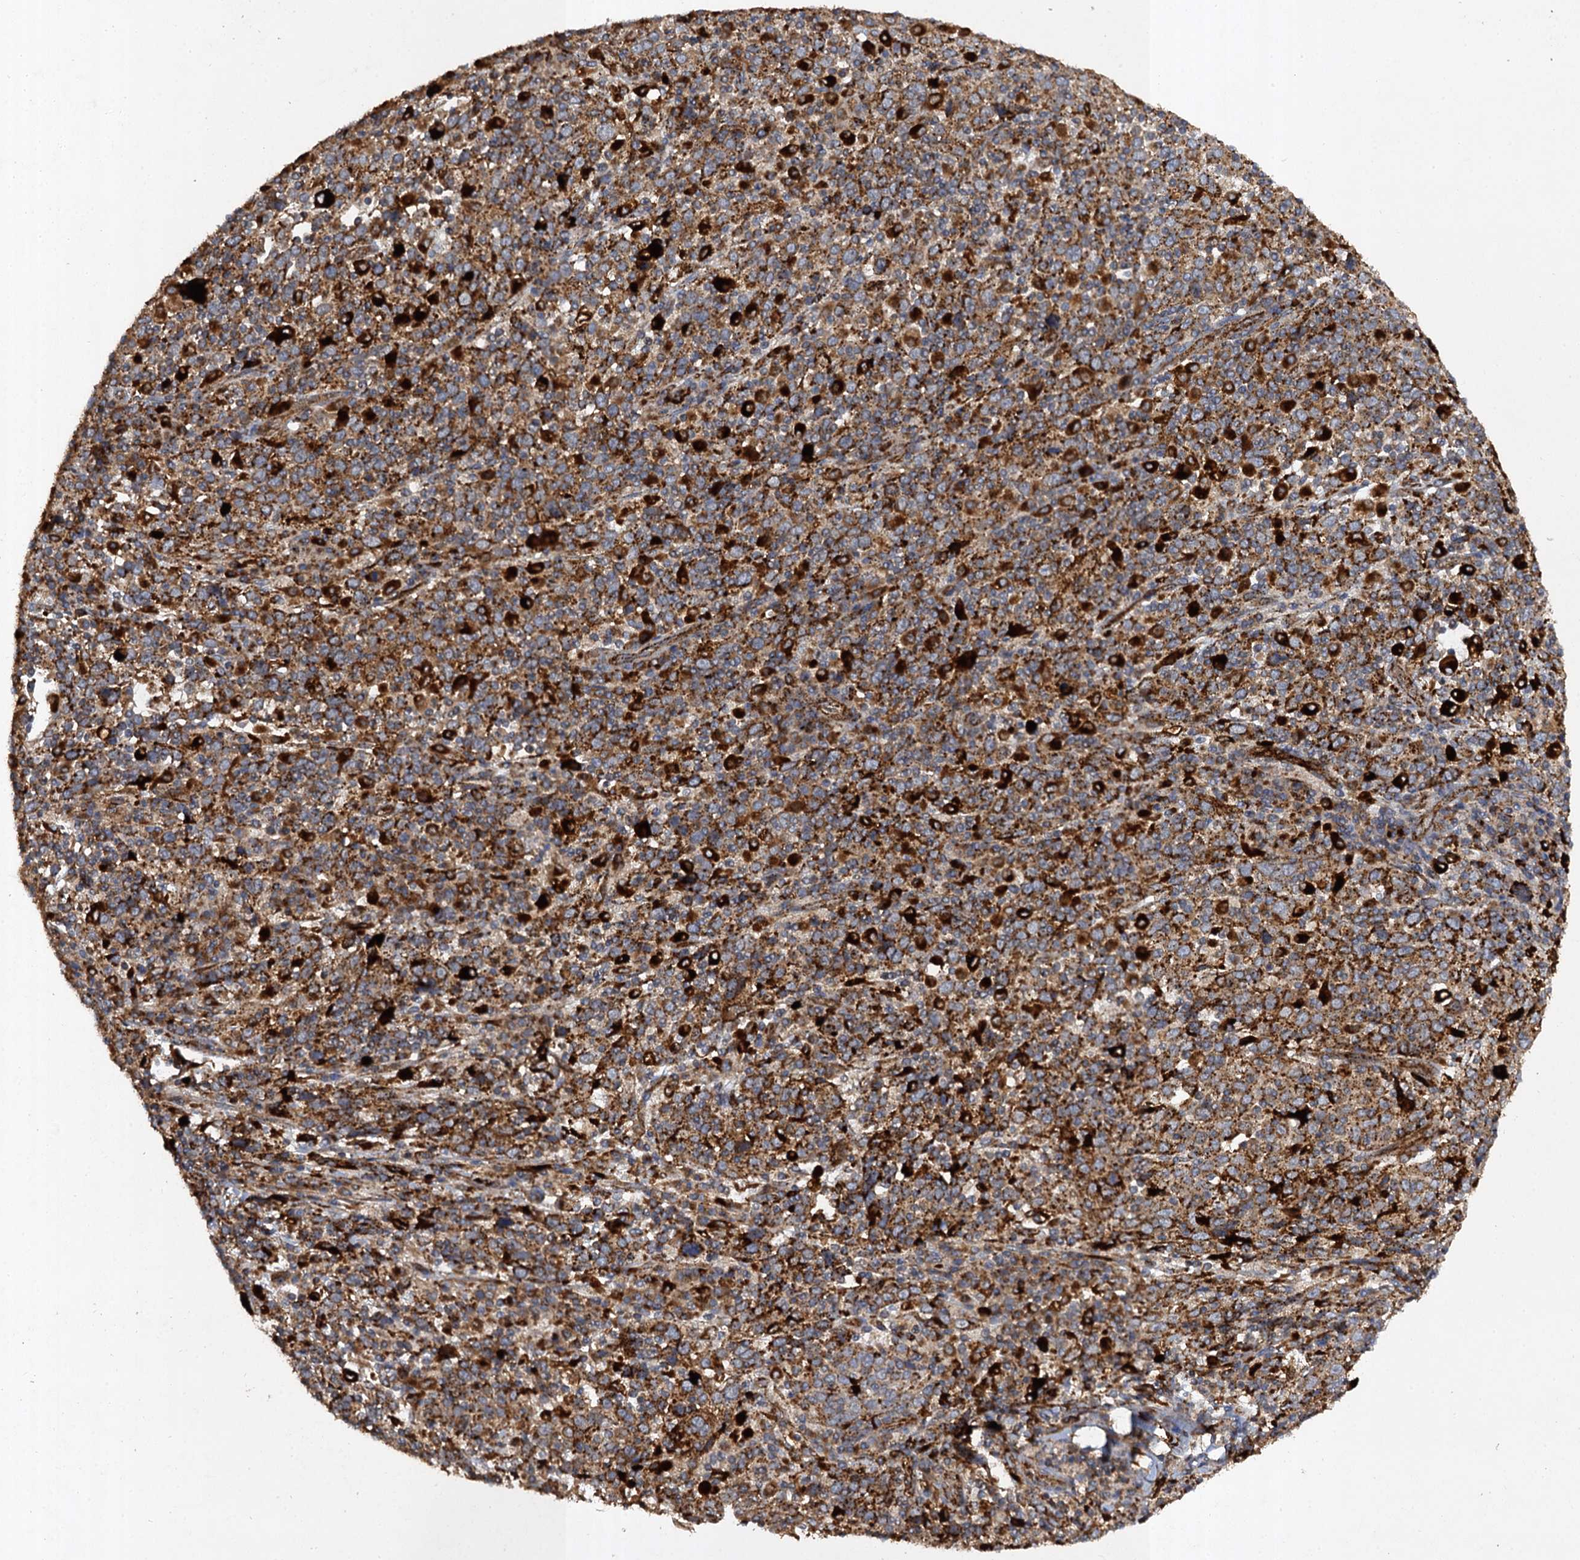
{"staining": {"intensity": "strong", "quantity": ">75%", "location": "cytoplasmic/membranous"}, "tissue": "cervical cancer", "cell_type": "Tumor cells", "image_type": "cancer", "snomed": [{"axis": "morphology", "description": "Squamous cell carcinoma, NOS"}, {"axis": "topography", "description": "Cervix"}], "caption": "Human cervical cancer stained for a protein (brown) demonstrates strong cytoplasmic/membranous positive staining in about >75% of tumor cells.", "gene": "GBA1", "patient": {"sex": "female", "age": 46}}